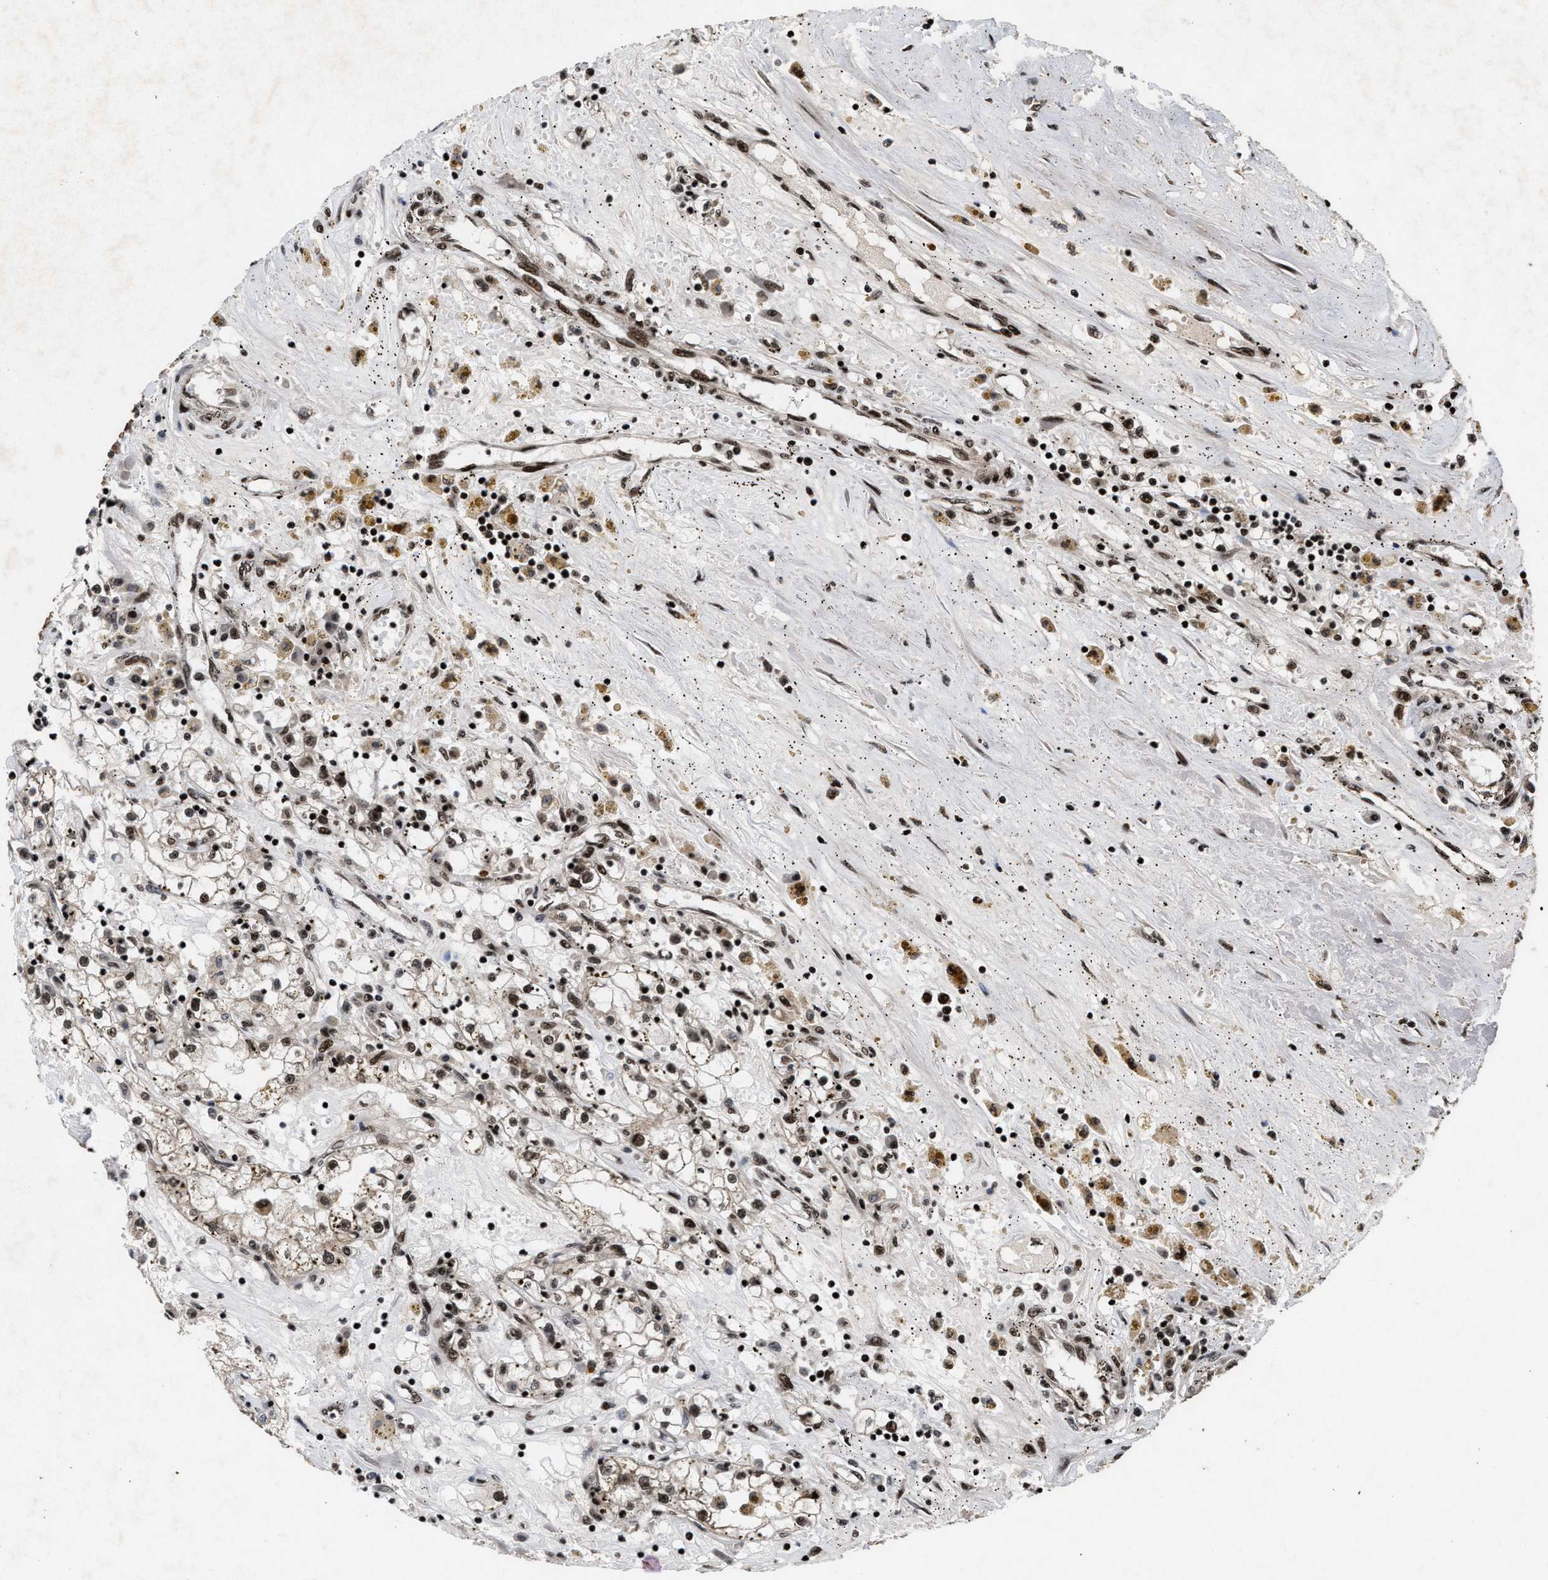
{"staining": {"intensity": "moderate", "quantity": ">75%", "location": "nuclear"}, "tissue": "renal cancer", "cell_type": "Tumor cells", "image_type": "cancer", "snomed": [{"axis": "morphology", "description": "Adenocarcinoma, NOS"}, {"axis": "topography", "description": "Kidney"}], "caption": "There is medium levels of moderate nuclear expression in tumor cells of renal adenocarcinoma, as demonstrated by immunohistochemical staining (brown color).", "gene": "WIZ", "patient": {"sex": "male", "age": 56}}